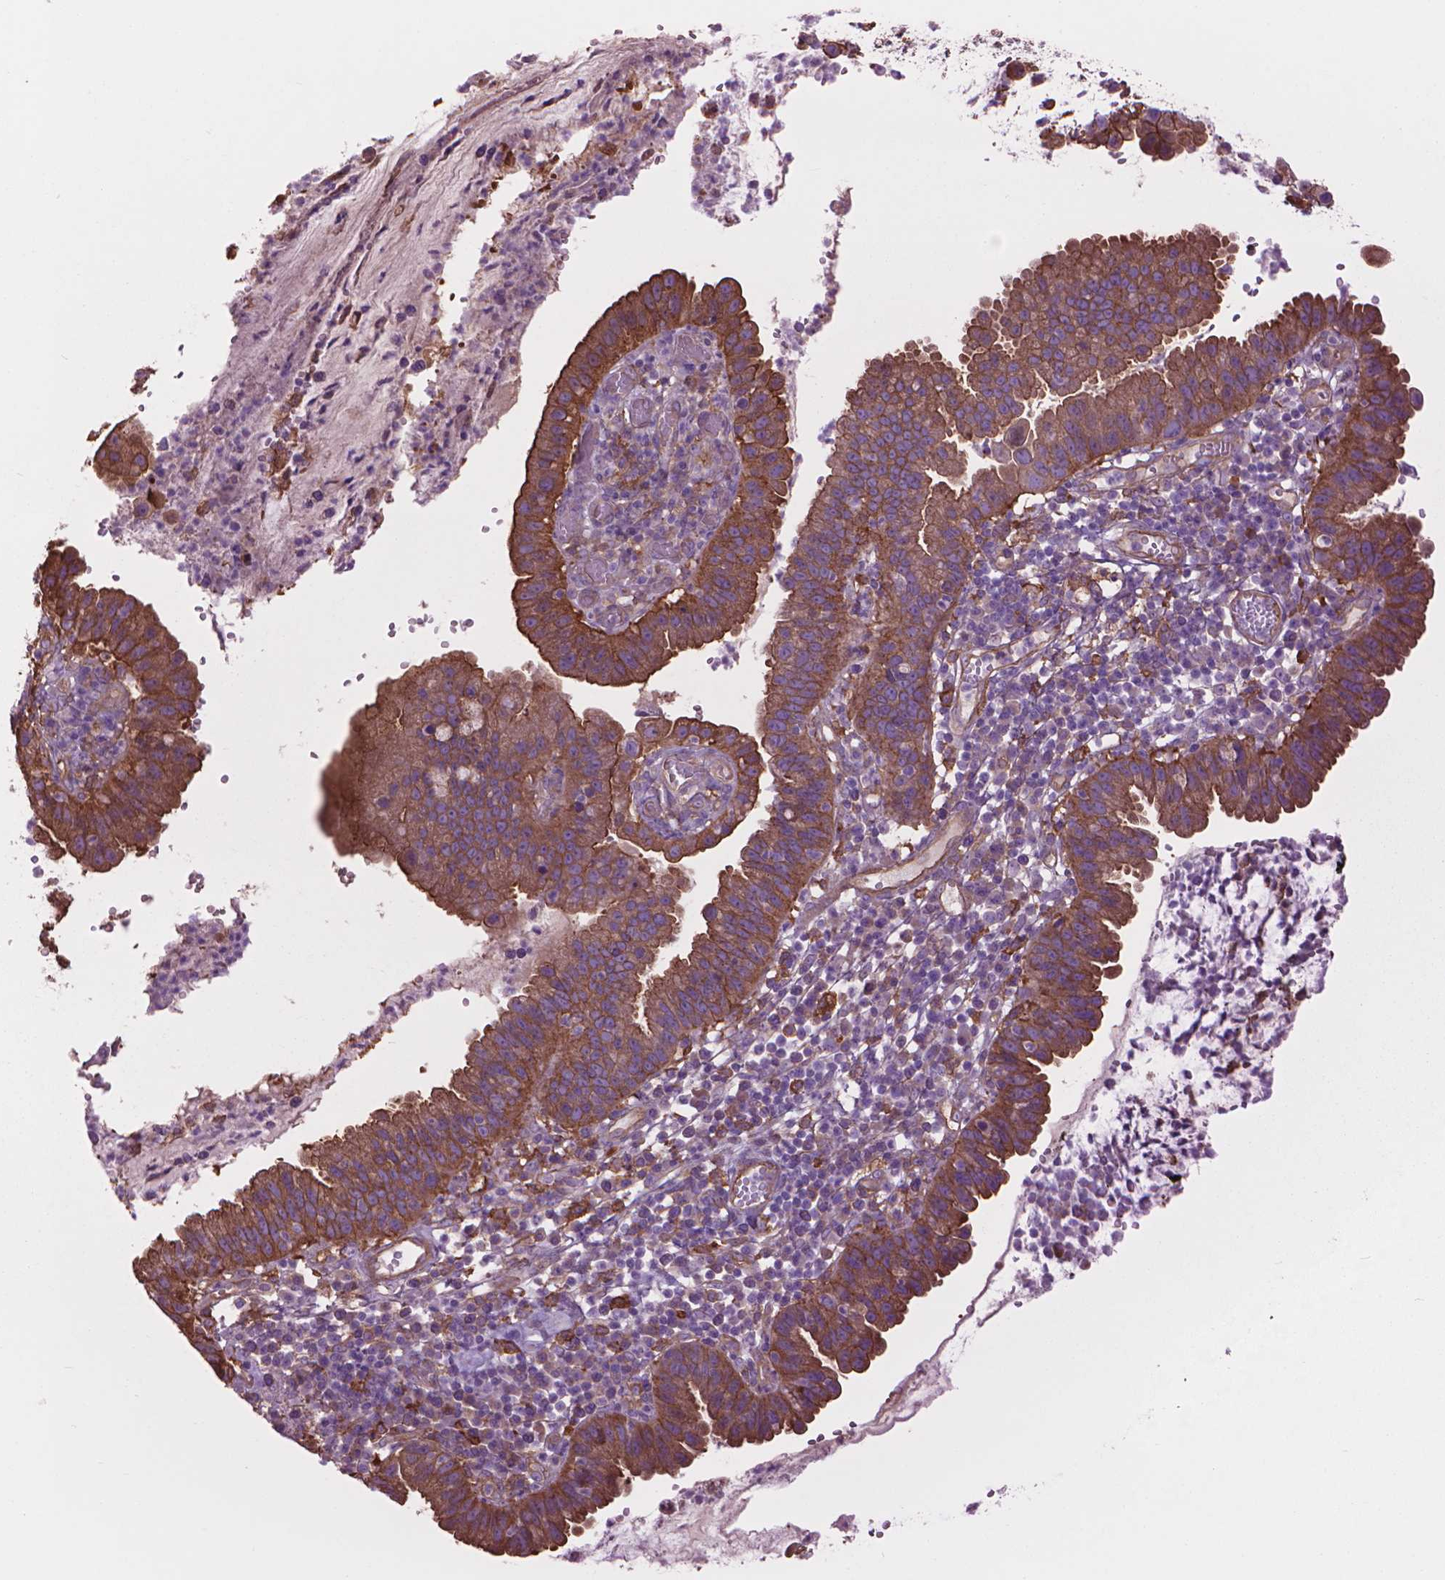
{"staining": {"intensity": "moderate", "quantity": ">75%", "location": "cytoplasmic/membranous"}, "tissue": "cervical cancer", "cell_type": "Tumor cells", "image_type": "cancer", "snomed": [{"axis": "morphology", "description": "Adenocarcinoma, NOS"}, {"axis": "topography", "description": "Cervix"}], "caption": "IHC (DAB (3,3'-diaminobenzidine)) staining of human cervical cancer exhibits moderate cytoplasmic/membranous protein positivity in approximately >75% of tumor cells. The protein is shown in brown color, while the nuclei are stained blue.", "gene": "CORO1B", "patient": {"sex": "female", "age": 34}}